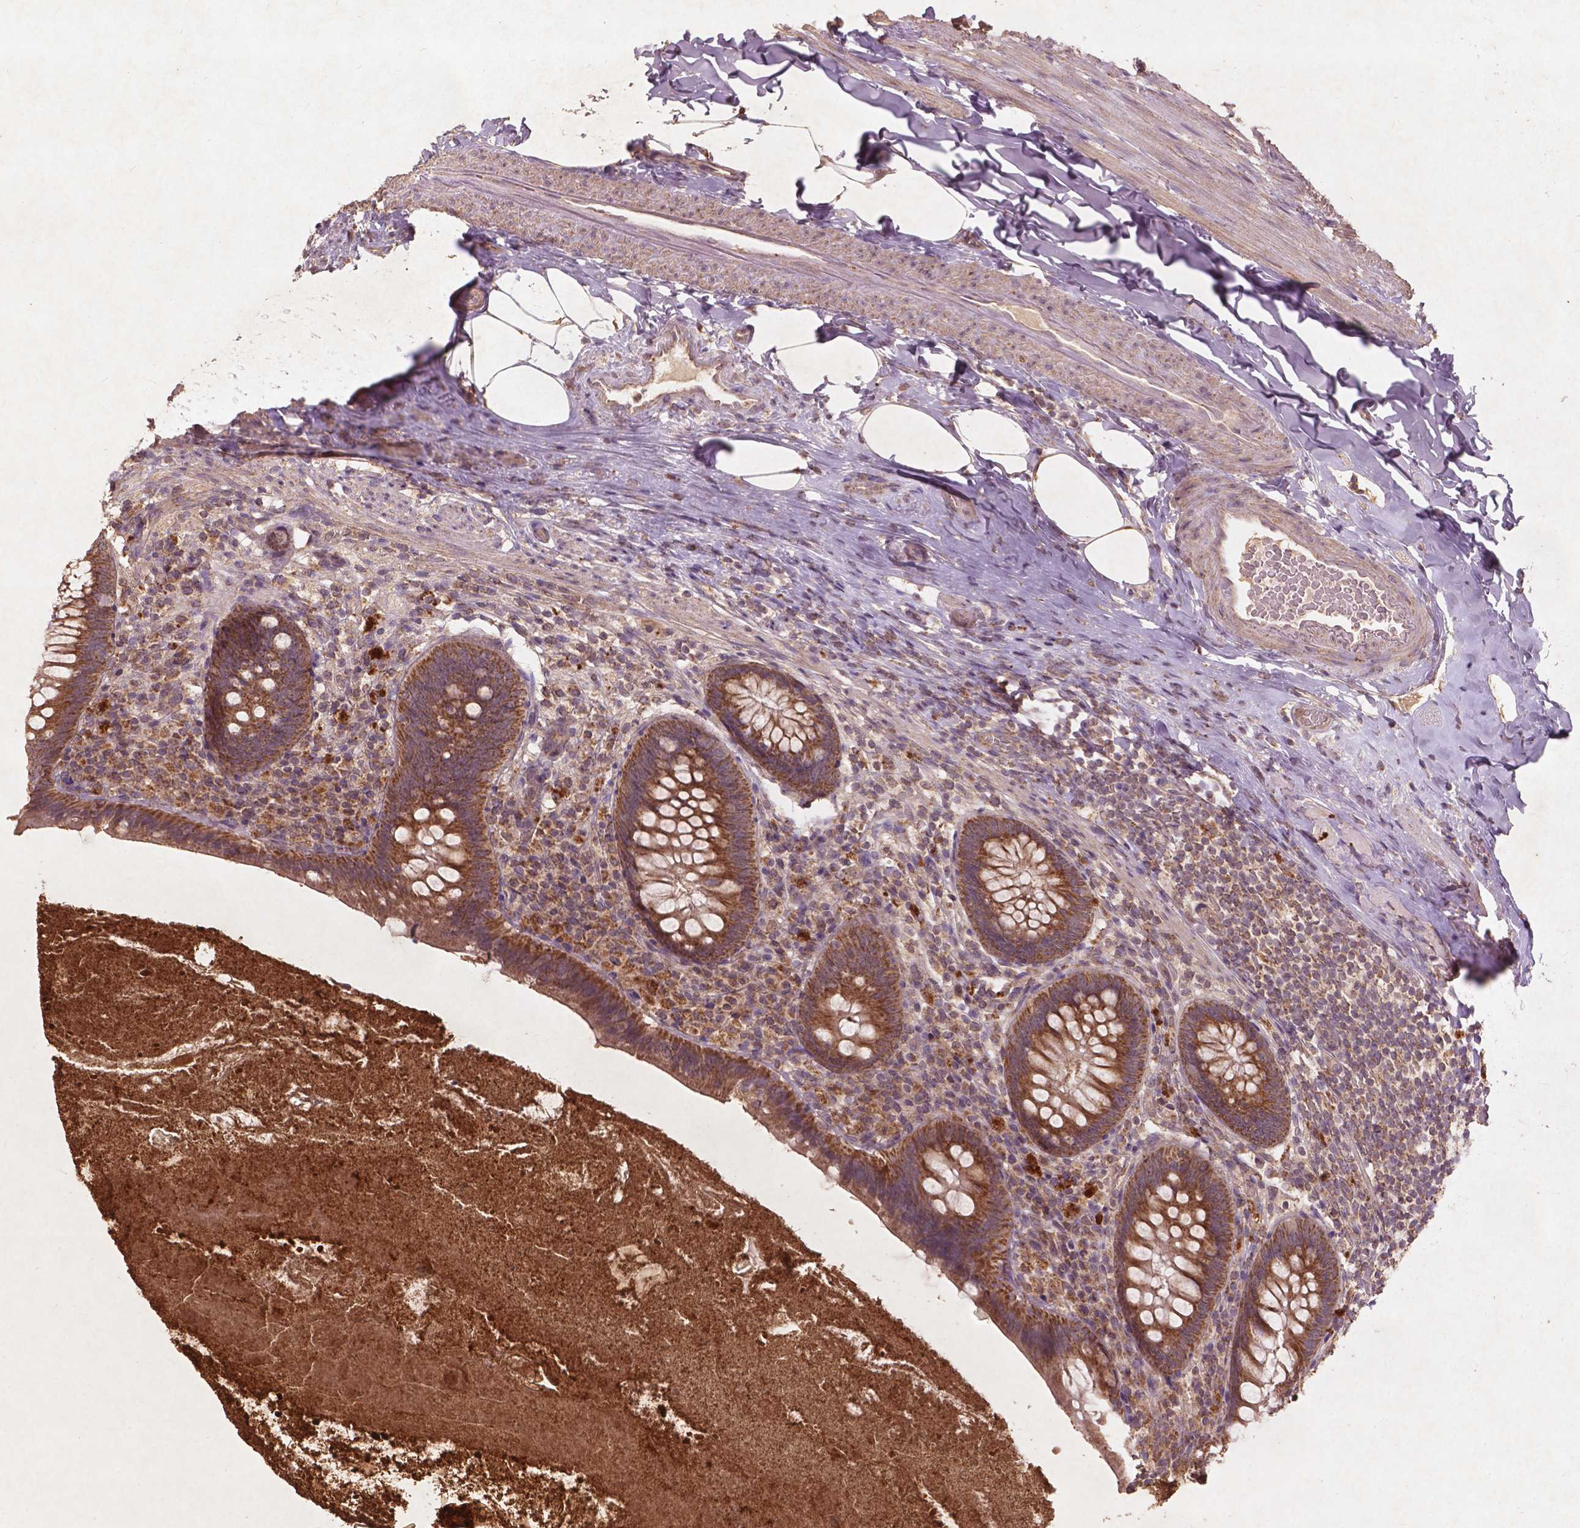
{"staining": {"intensity": "moderate", "quantity": ">75%", "location": "cytoplasmic/membranous"}, "tissue": "appendix", "cell_type": "Glandular cells", "image_type": "normal", "snomed": [{"axis": "morphology", "description": "Normal tissue, NOS"}, {"axis": "topography", "description": "Appendix"}], "caption": "A brown stain shows moderate cytoplasmic/membranous expression of a protein in glandular cells of benign appendix. The staining was performed using DAB (3,3'-diaminobenzidine), with brown indicating positive protein expression. Nuclei are stained blue with hematoxylin.", "gene": "ST6GALNAC5", "patient": {"sex": "male", "age": 47}}